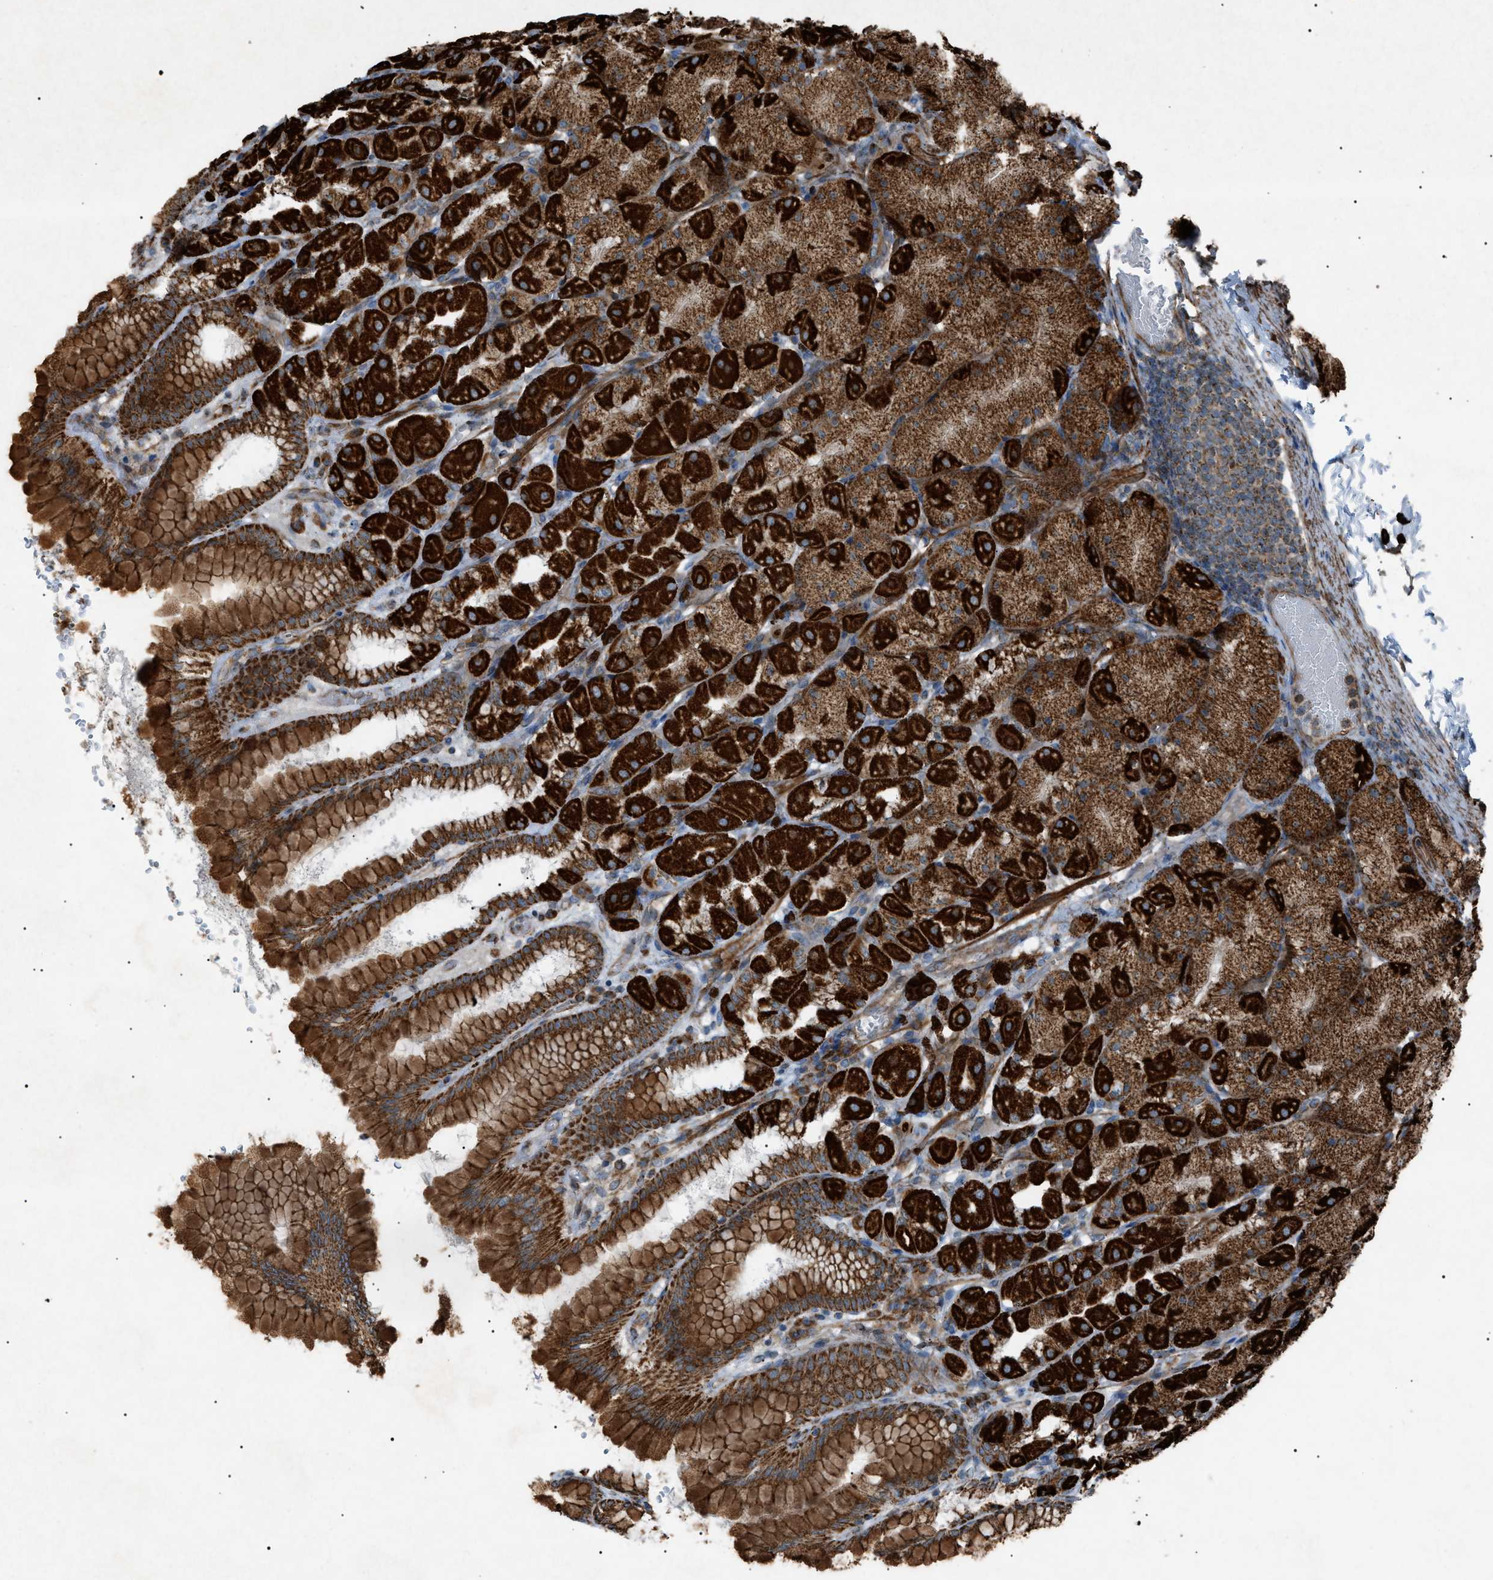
{"staining": {"intensity": "strong", "quantity": ">75%", "location": "cytoplasmic/membranous"}, "tissue": "stomach", "cell_type": "Glandular cells", "image_type": "normal", "snomed": [{"axis": "morphology", "description": "Normal tissue, NOS"}, {"axis": "topography", "description": "Stomach, upper"}], "caption": "DAB immunohistochemical staining of unremarkable human stomach reveals strong cytoplasmic/membranous protein expression in approximately >75% of glandular cells.", "gene": "C1GALT1C1", "patient": {"sex": "female", "age": 56}}